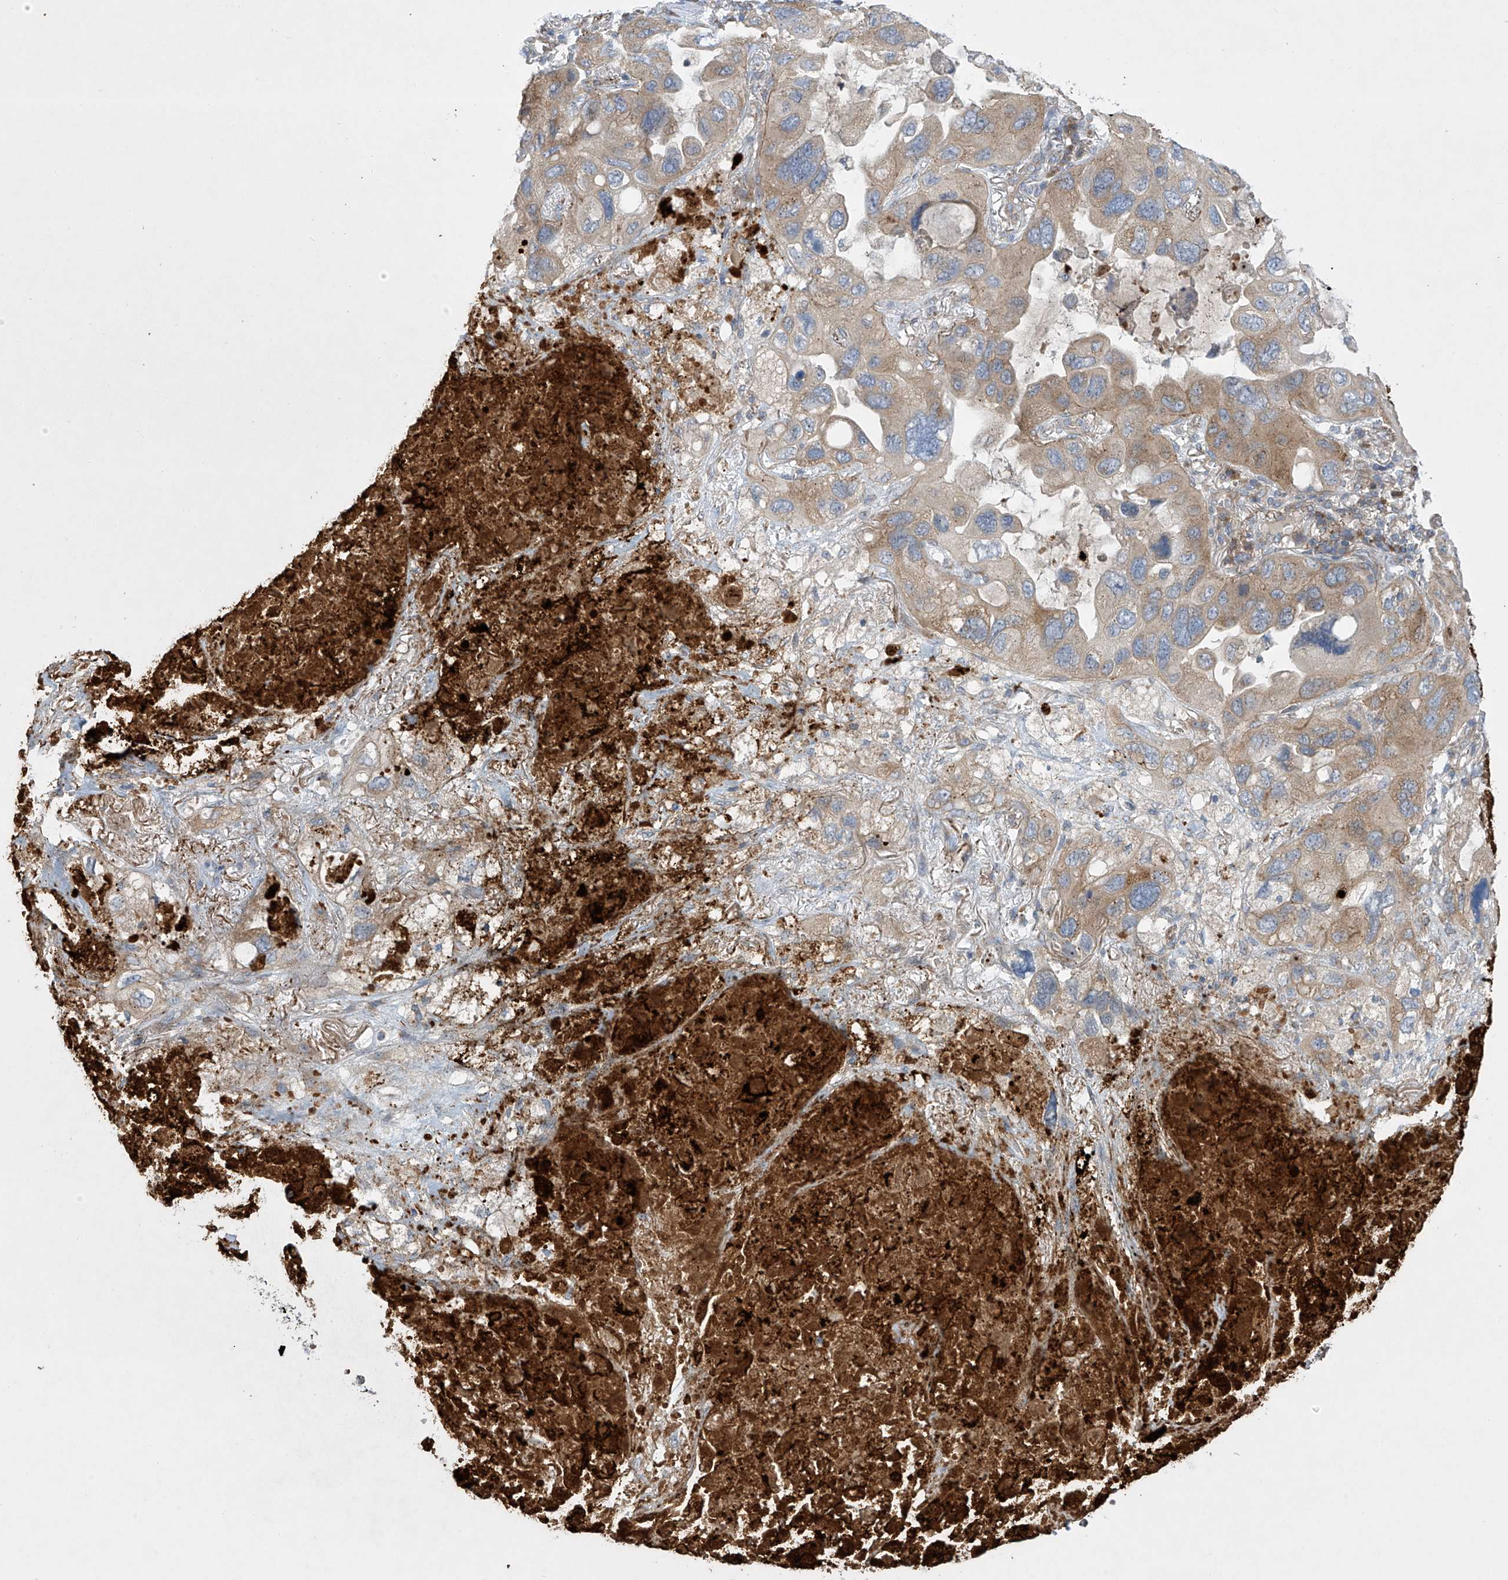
{"staining": {"intensity": "moderate", "quantity": "25%-75%", "location": "cytoplasmic/membranous"}, "tissue": "lung cancer", "cell_type": "Tumor cells", "image_type": "cancer", "snomed": [{"axis": "morphology", "description": "Squamous cell carcinoma, NOS"}, {"axis": "topography", "description": "Lung"}], "caption": "Lung cancer (squamous cell carcinoma) was stained to show a protein in brown. There is medium levels of moderate cytoplasmic/membranous expression in about 25%-75% of tumor cells.", "gene": "TJAP1", "patient": {"sex": "female", "age": 73}}